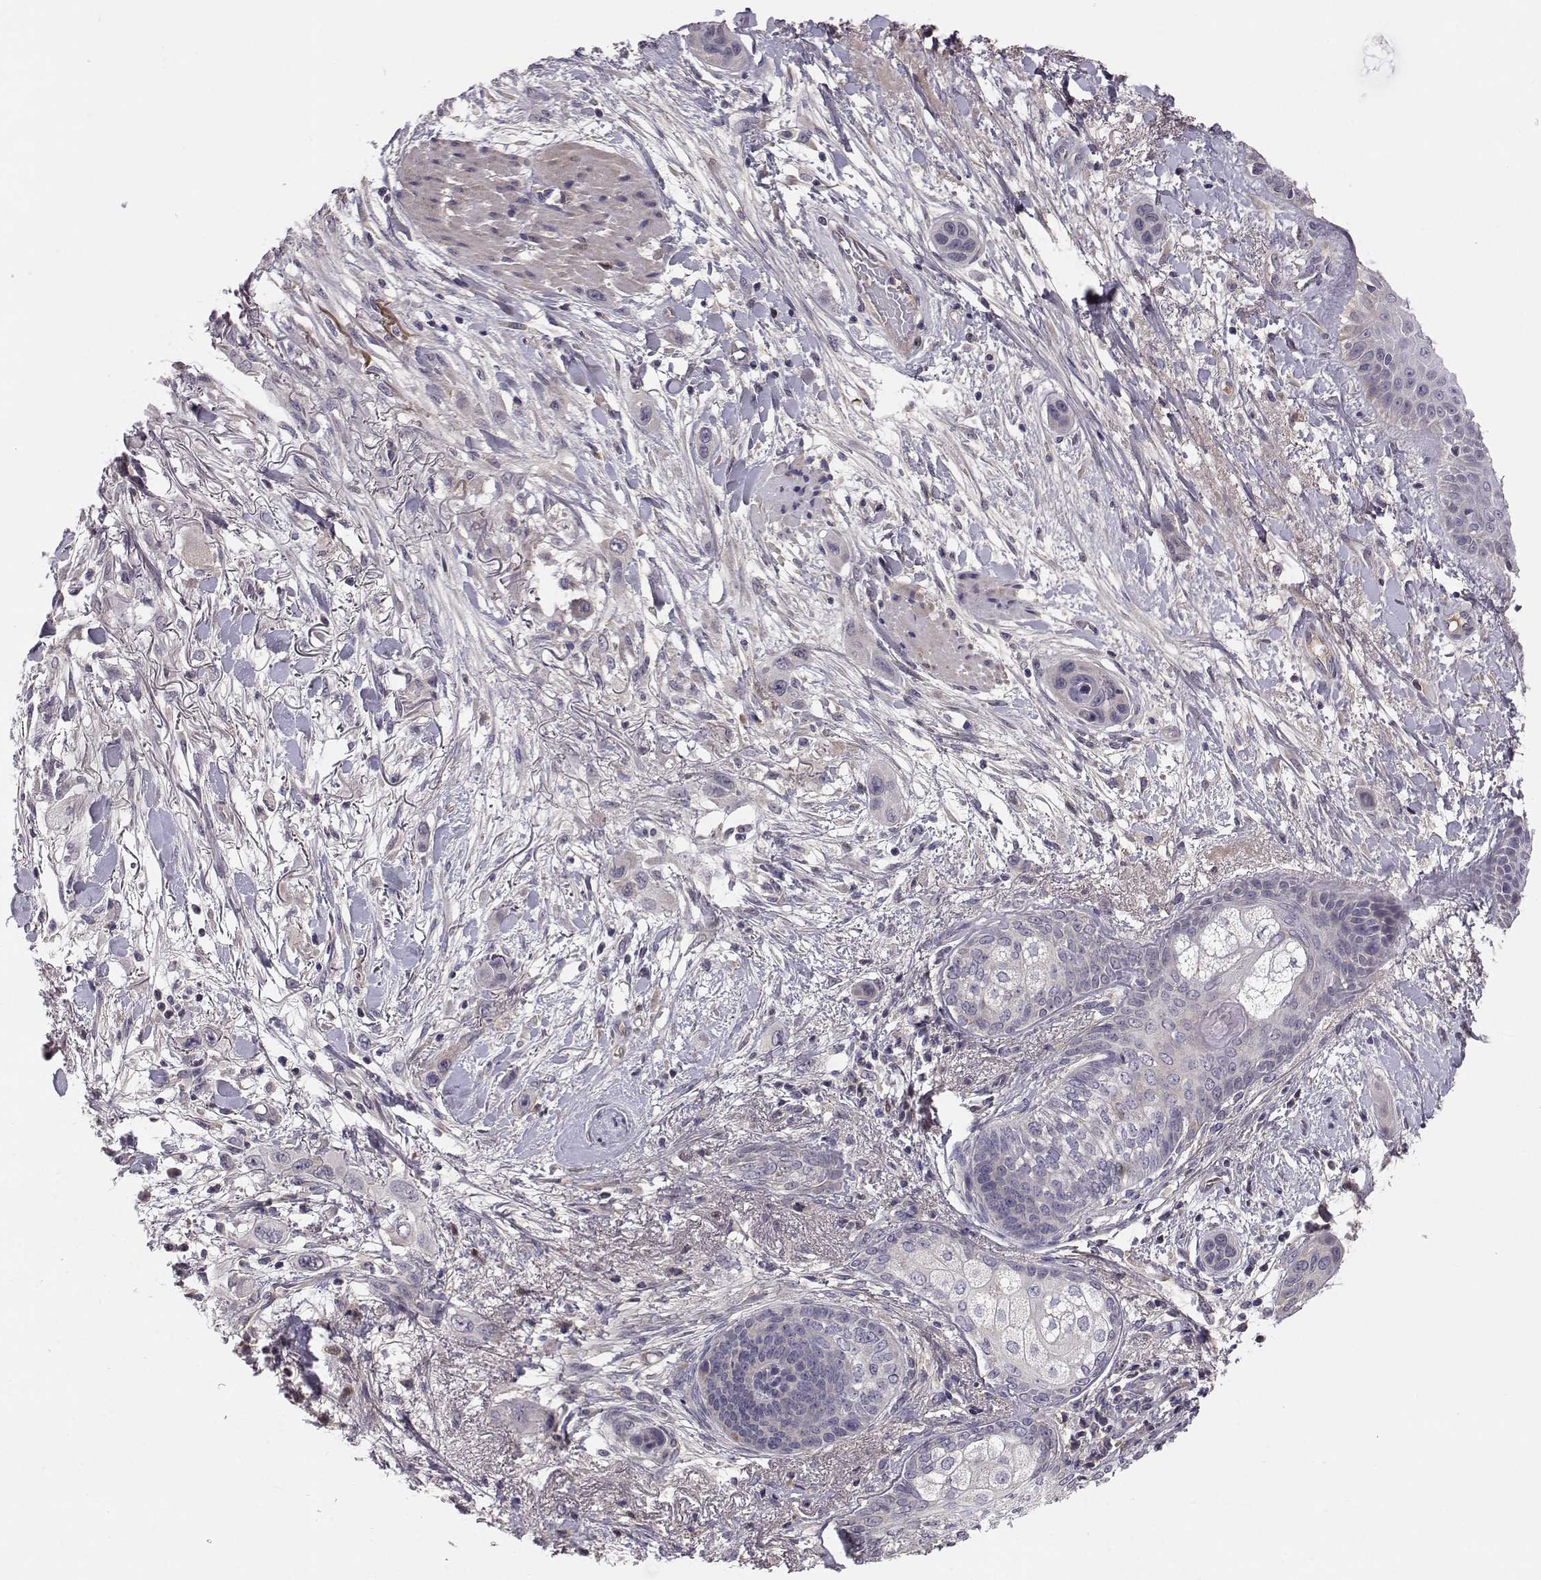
{"staining": {"intensity": "negative", "quantity": "none", "location": "none"}, "tissue": "skin cancer", "cell_type": "Tumor cells", "image_type": "cancer", "snomed": [{"axis": "morphology", "description": "Squamous cell carcinoma, NOS"}, {"axis": "topography", "description": "Skin"}], "caption": "Immunohistochemical staining of human skin squamous cell carcinoma exhibits no significant positivity in tumor cells.", "gene": "PEX5L", "patient": {"sex": "male", "age": 79}}